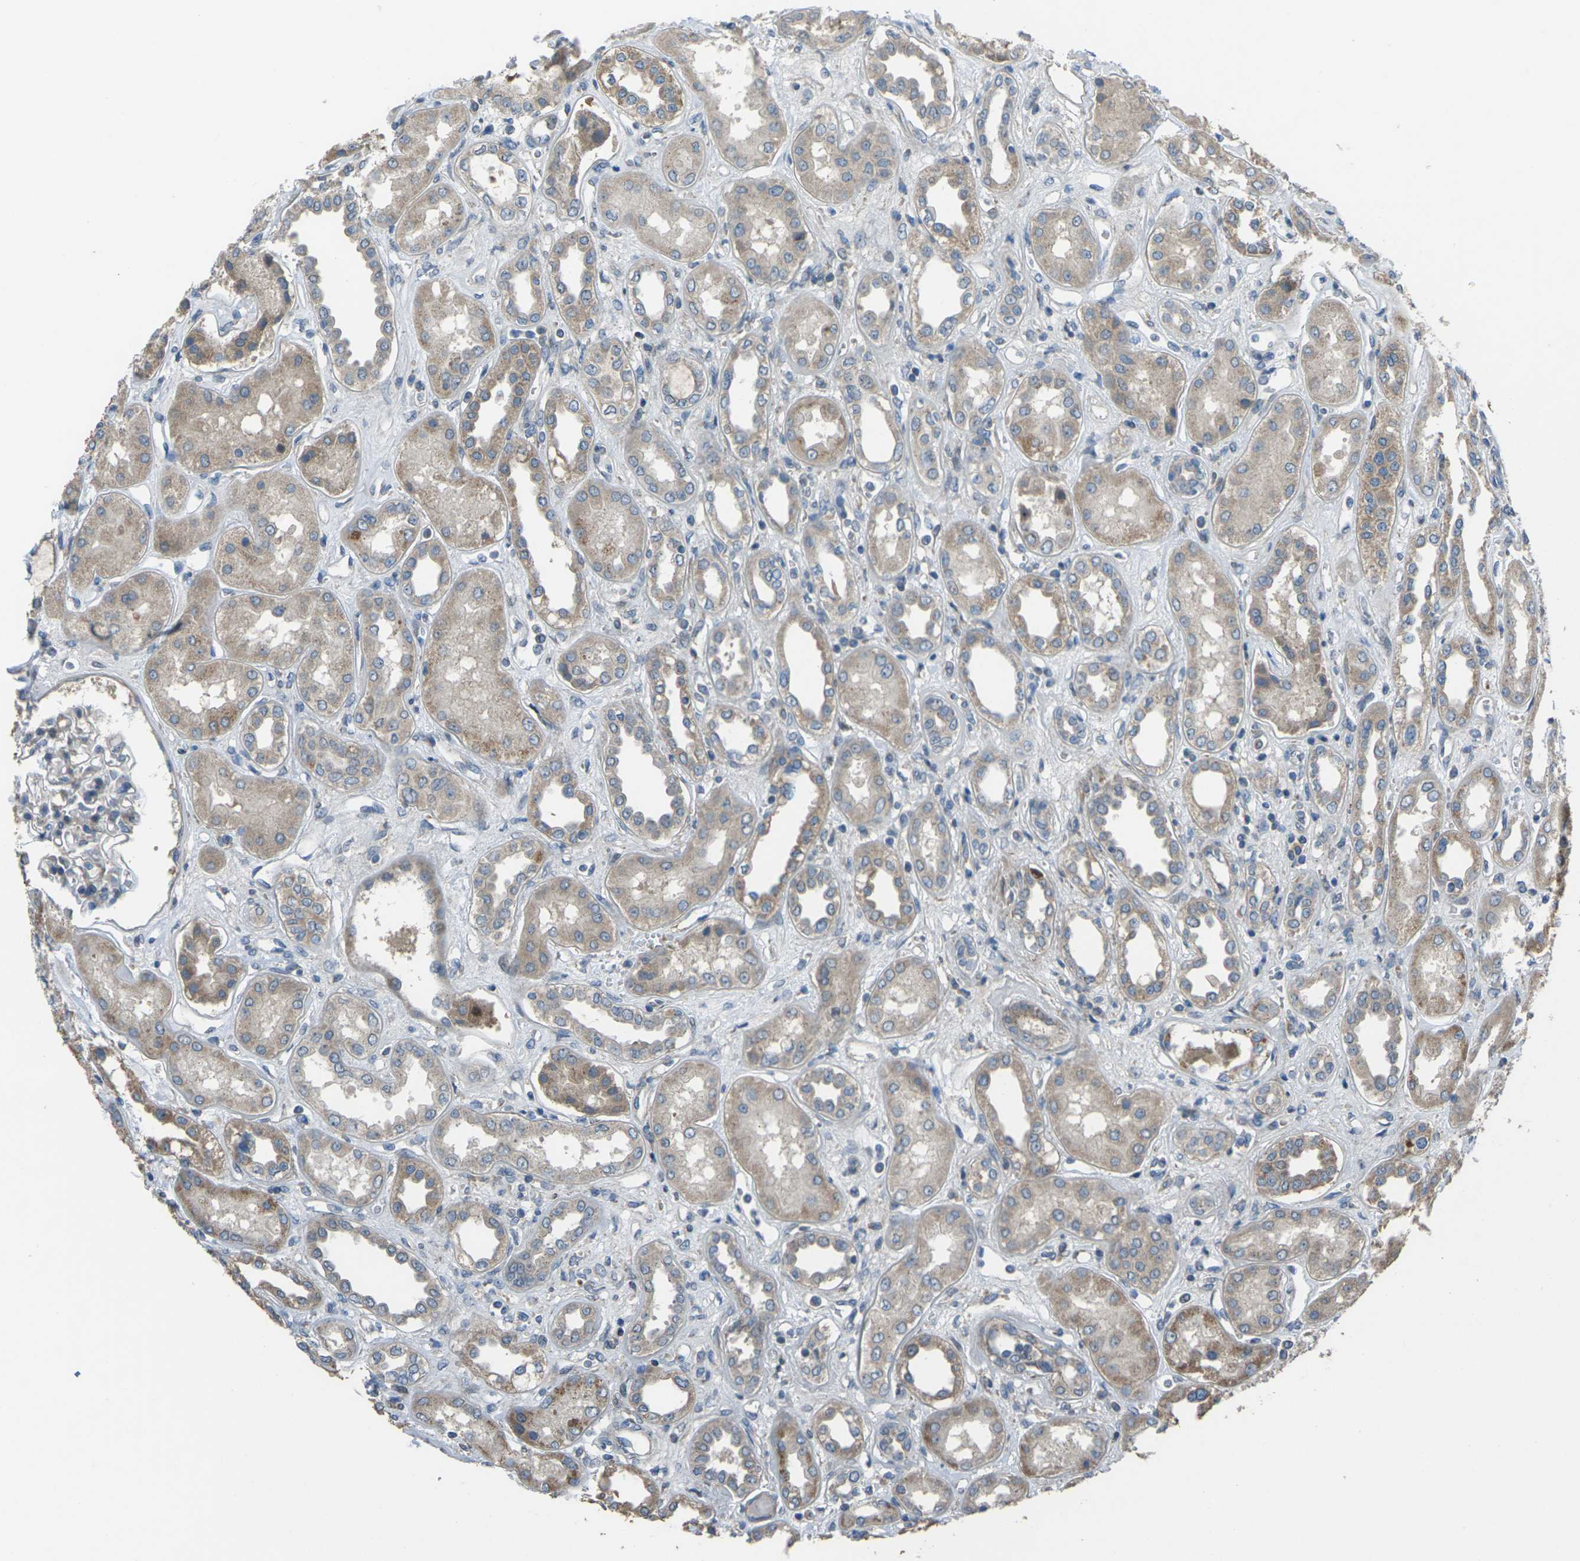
{"staining": {"intensity": "moderate", "quantity": "<25%", "location": "cytoplasmic/membranous"}, "tissue": "kidney", "cell_type": "Cells in glomeruli", "image_type": "normal", "snomed": [{"axis": "morphology", "description": "Normal tissue, NOS"}, {"axis": "topography", "description": "Kidney"}], "caption": "Kidney stained with DAB (3,3'-diaminobenzidine) immunohistochemistry (IHC) displays low levels of moderate cytoplasmic/membranous positivity in about <25% of cells in glomeruli. (IHC, brightfield microscopy, high magnification).", "gene": "EDNRA", "patient": {"sex": "male", "age": 59}}